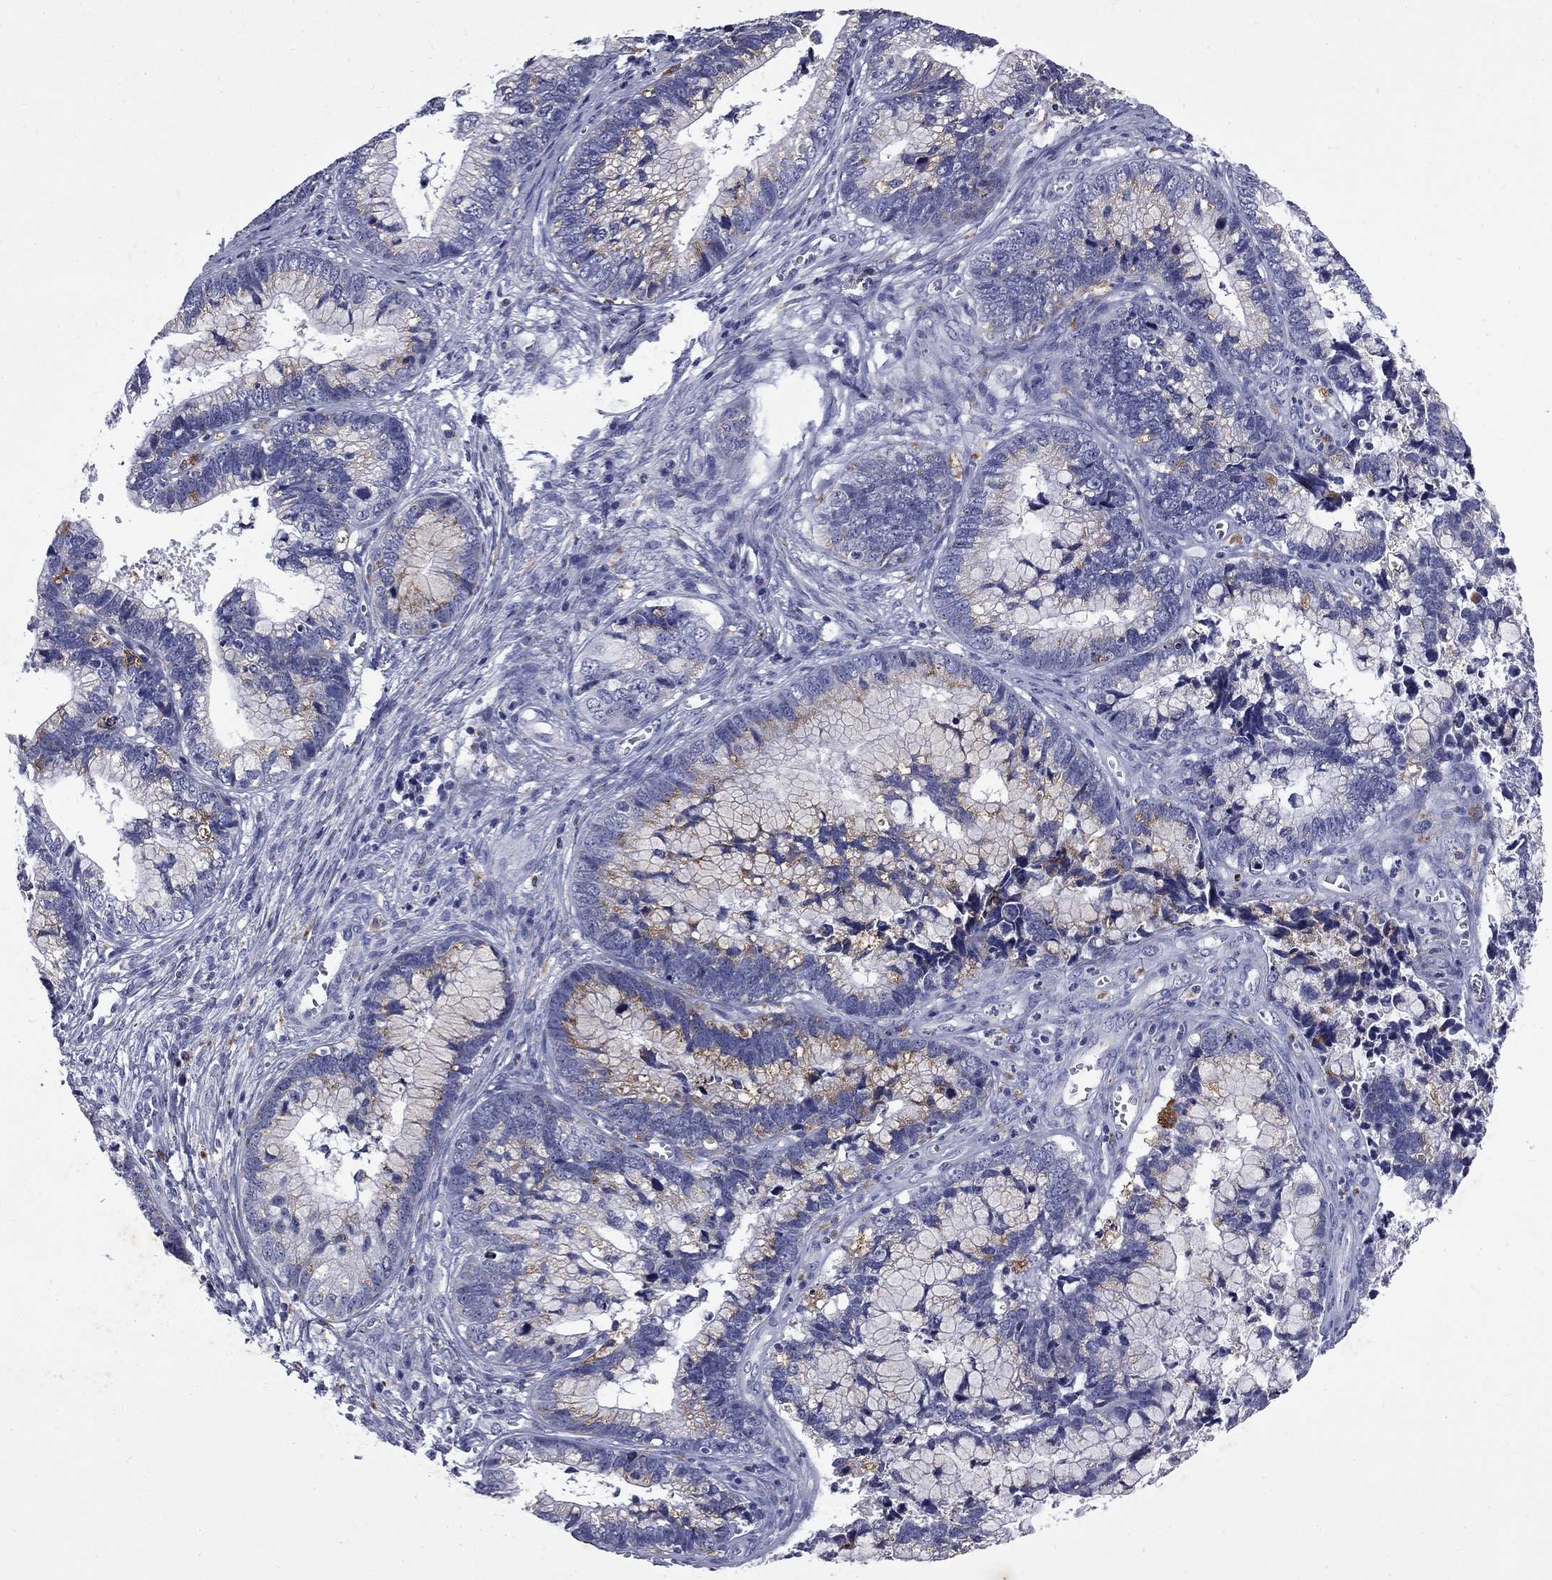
{"staining": {"intensity": "moderate", "quantity": "<25%", "location": "cytoplasmic/membranous"}, "tissue": "cervical cancer", "cell_type": "Tumor cells", "image_type": "cancer", "snomed": [{"axis": "morphology", "description": "Adenocarcinoma, NOS"}, {"axis": "topography", "description": "Cervix"}], "caption": "Approximately <25% of tumor cells in human cervical cancer (adenocarcinoma) show moderate cytoplasmic/membranous protein staining as visualized by brown immunohistochemical staining.", "gene": "MADCAM1", "patient": {"sex": "female", "age": 44}}